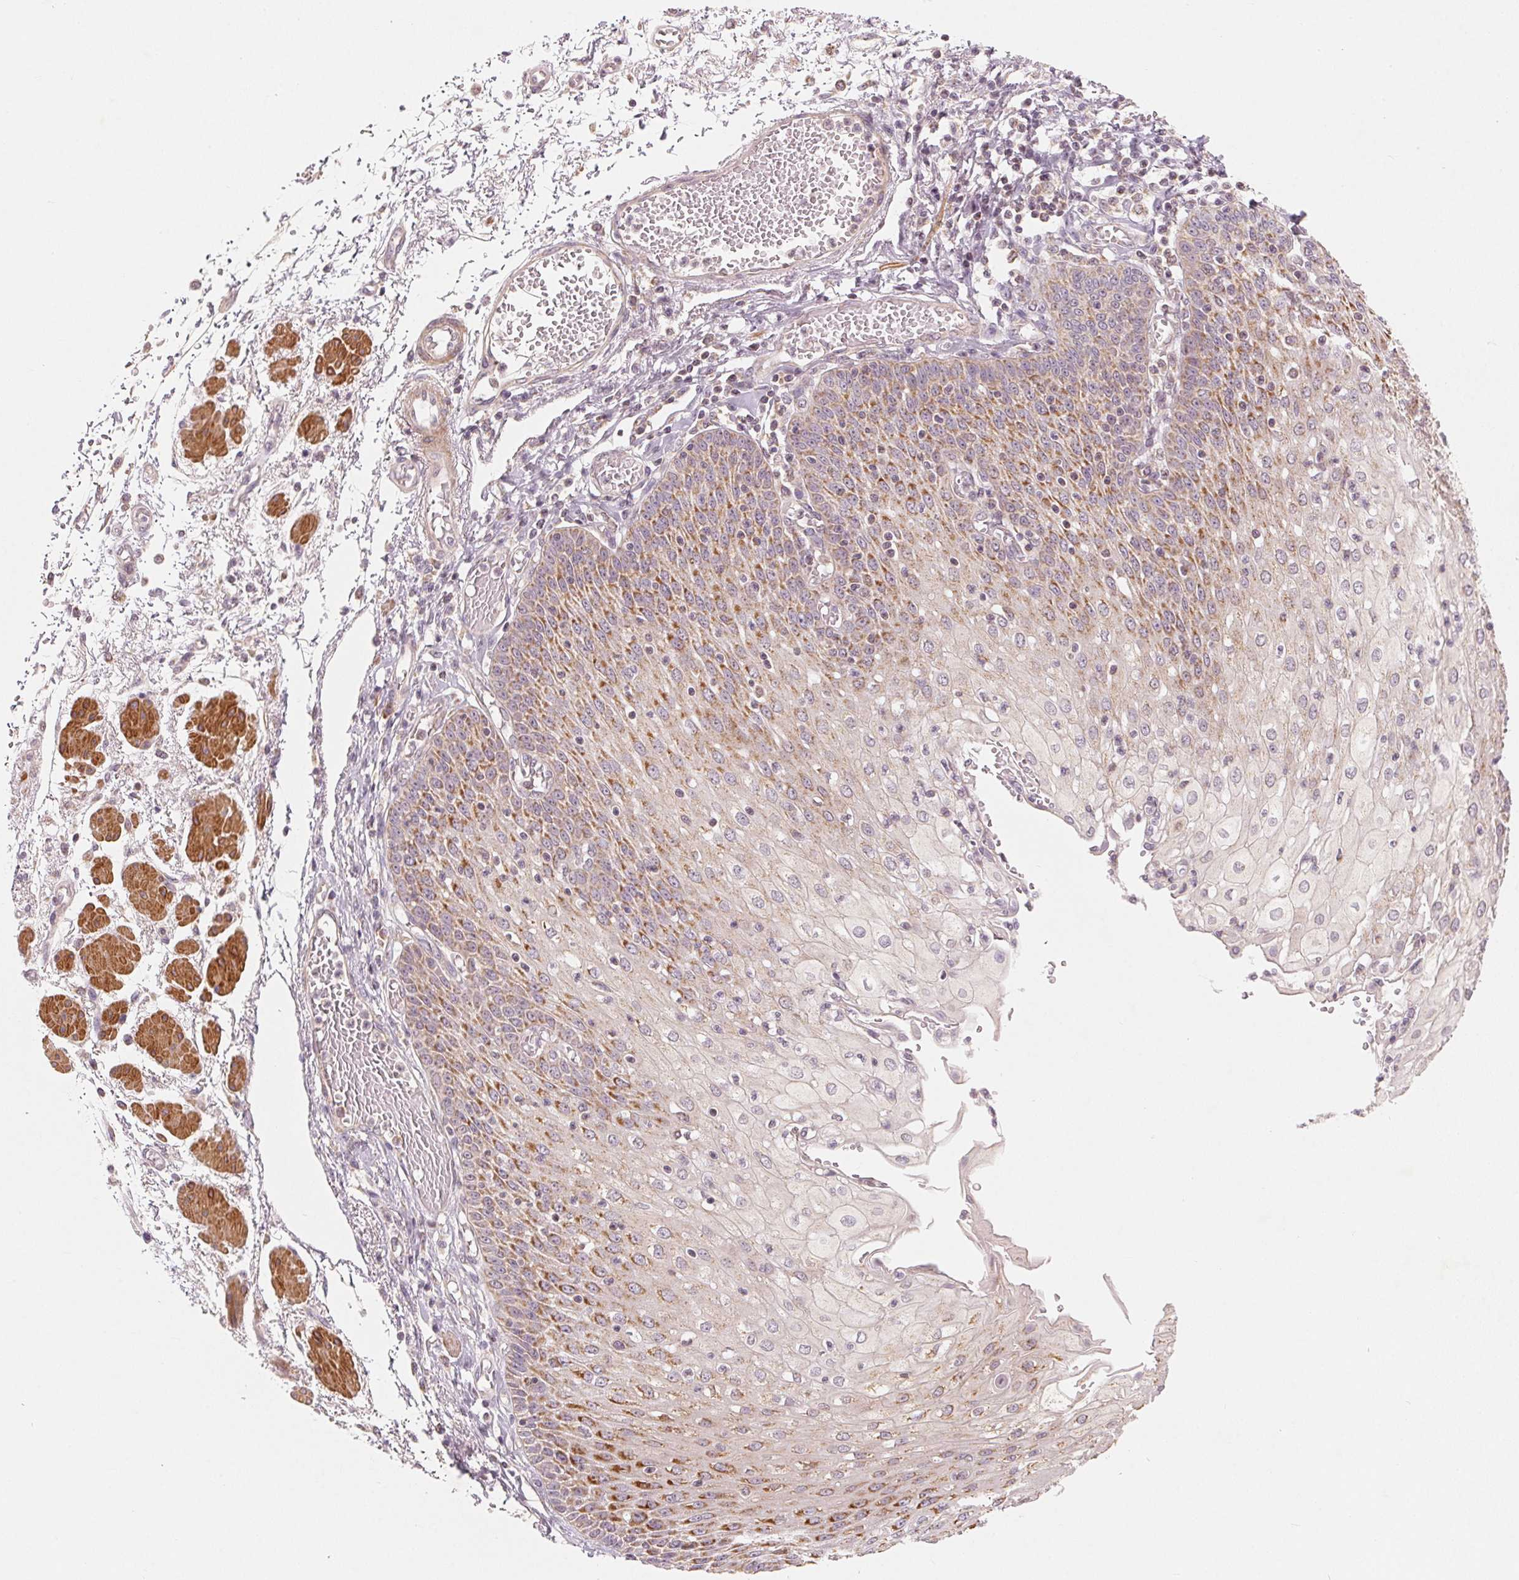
{"staining": {"intensity": "moderate", "quantity": "25%-75%", "location": "cytoplasmic/membranous"}, "tissue": "esophagus", "cell_type": "Squamous epithelial cells", "image_type": "normal", "snomed": [{"axis": "morphology", "description": "Normal tissue, NOS"}, {"axis": "morphology", "description": "Adenocarcinoma, NOS"}, {"axis": "topography", "description": "Esophagus"}], "caption": "Immunohistochemistry (IHC) of unremarkable human esophagus demonstrates medium levels of moderate cytoplasmic/membranous expression in about 25%-75% of squamous epithelial cells. (Stains: DAB in brown, nuclei in blue, Microscopy: brightfield microscopy at high magnification).", "gene": "GHITM", "patient": {"sex": "male", "age": 81}}